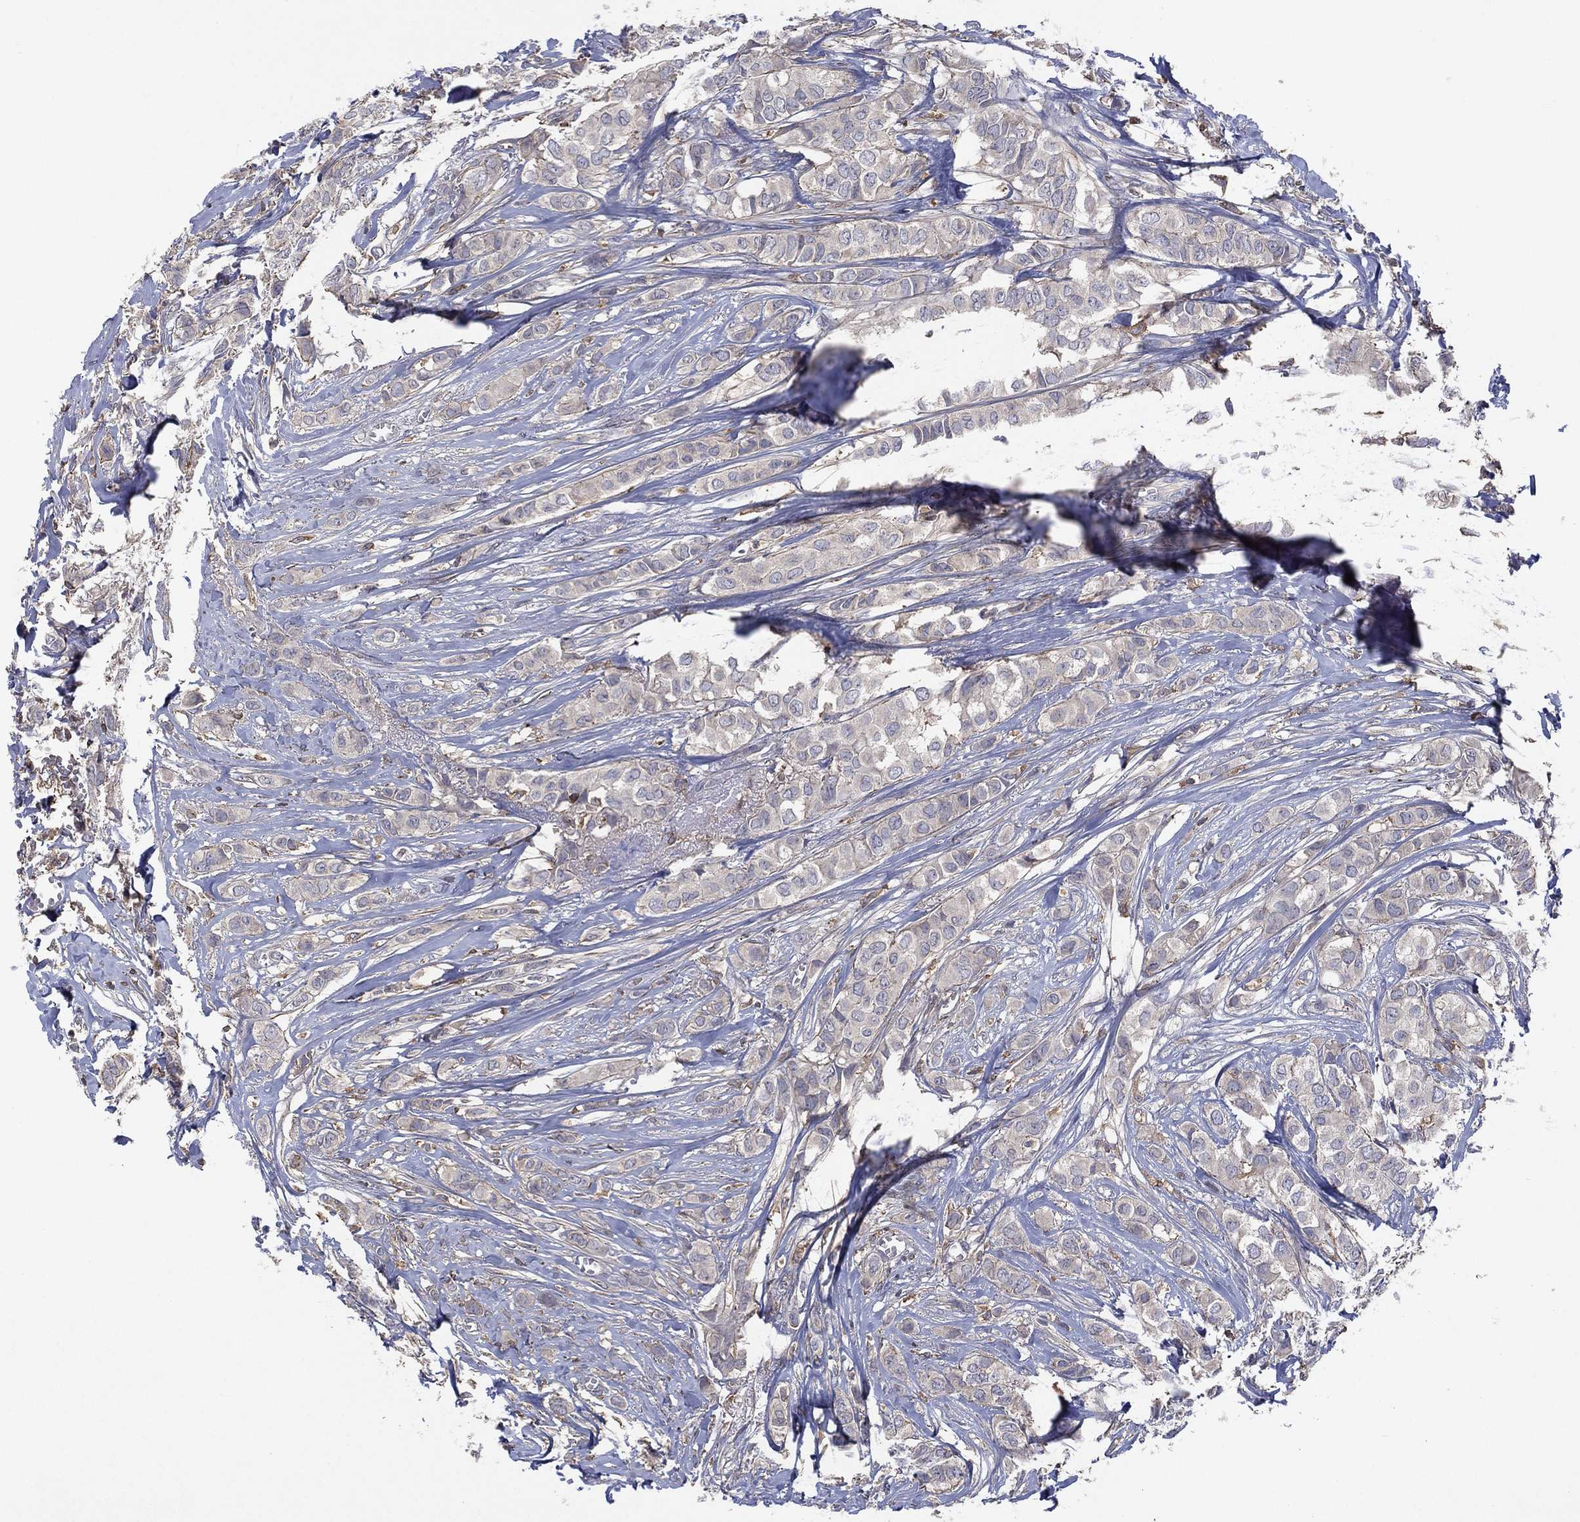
{"staining": {"intensity": "negative", "quantity": "none", "location": "none"}, "tissue": "breast cancer", "cell_type": "Tumor cells", "image_type": "cancer", "snomed": [{"axis": "morphology", "description": "Duct carcinoma"}, {"axis": "topography", "description": "Breast"}], "caption": "Breast cancer (intraductal carcinoma) was stained to show a protein in brown. There is no significant staining in tumor cells.", "gene": "DOCK8", "patient": {"sex": "female", "age": 85}}